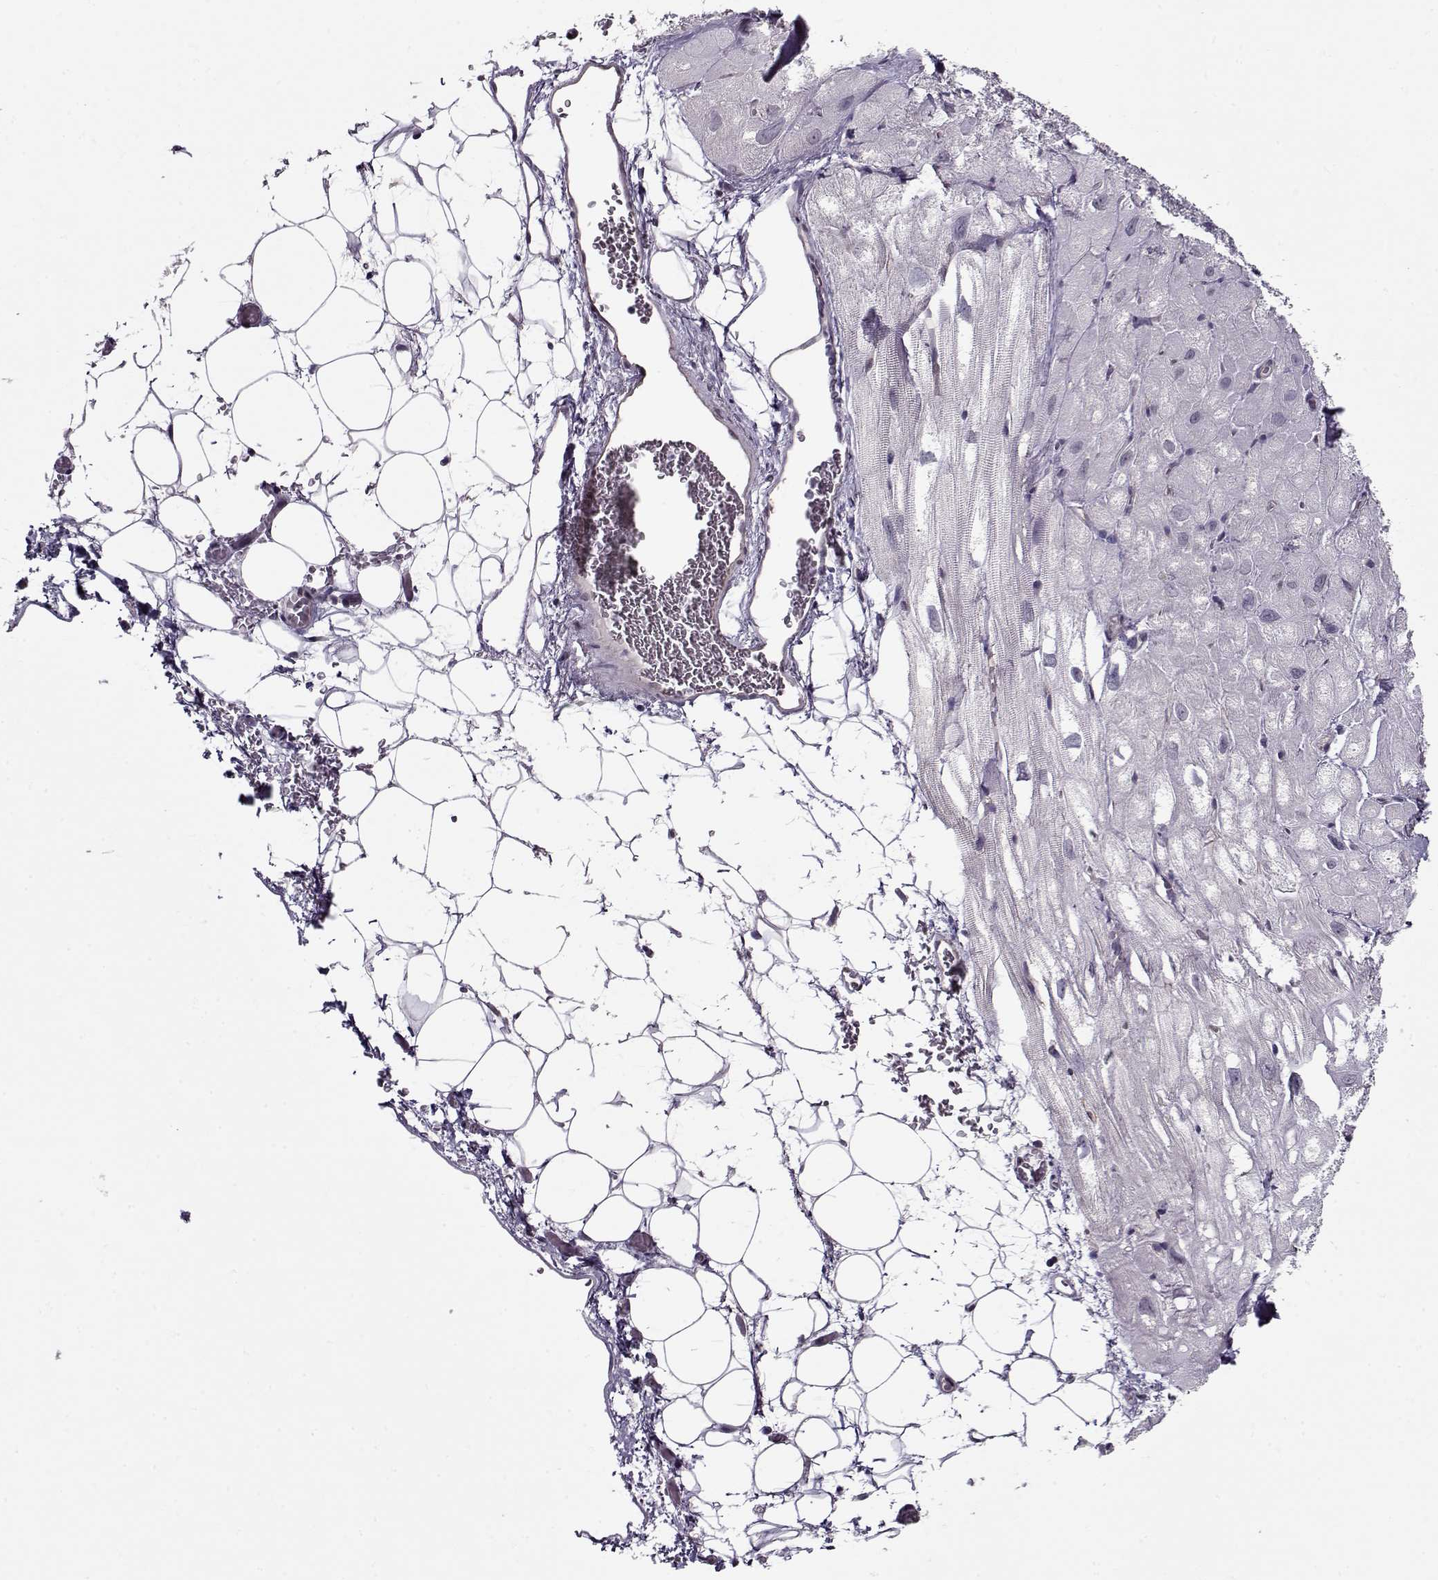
{"staining": {"intensity": "negative", "quantity": "none", "location": "none"}, "tissue": "heart muscle", "cell_type": "Cardiomyocytes", "image_type": "normal", "snomed": [{"axis": "morphology", "description": "Normal tissue, NOS"}, {"axis": "topography", "description": "Heart"}], "caption": "IHC micrograph of benign heart muscle: heart muscle stained with DAB (3,3'-diaminobenzidine) exhibits no significant protein staining in cardiomyocytes. (DAB (3,3'-diaminobenzidine) immunohistochemistry (IHC) visualized using brightfield microscopy, high magnification).", "gene": "SEC16B", "patient": {"sex": "male", "age": 61}}